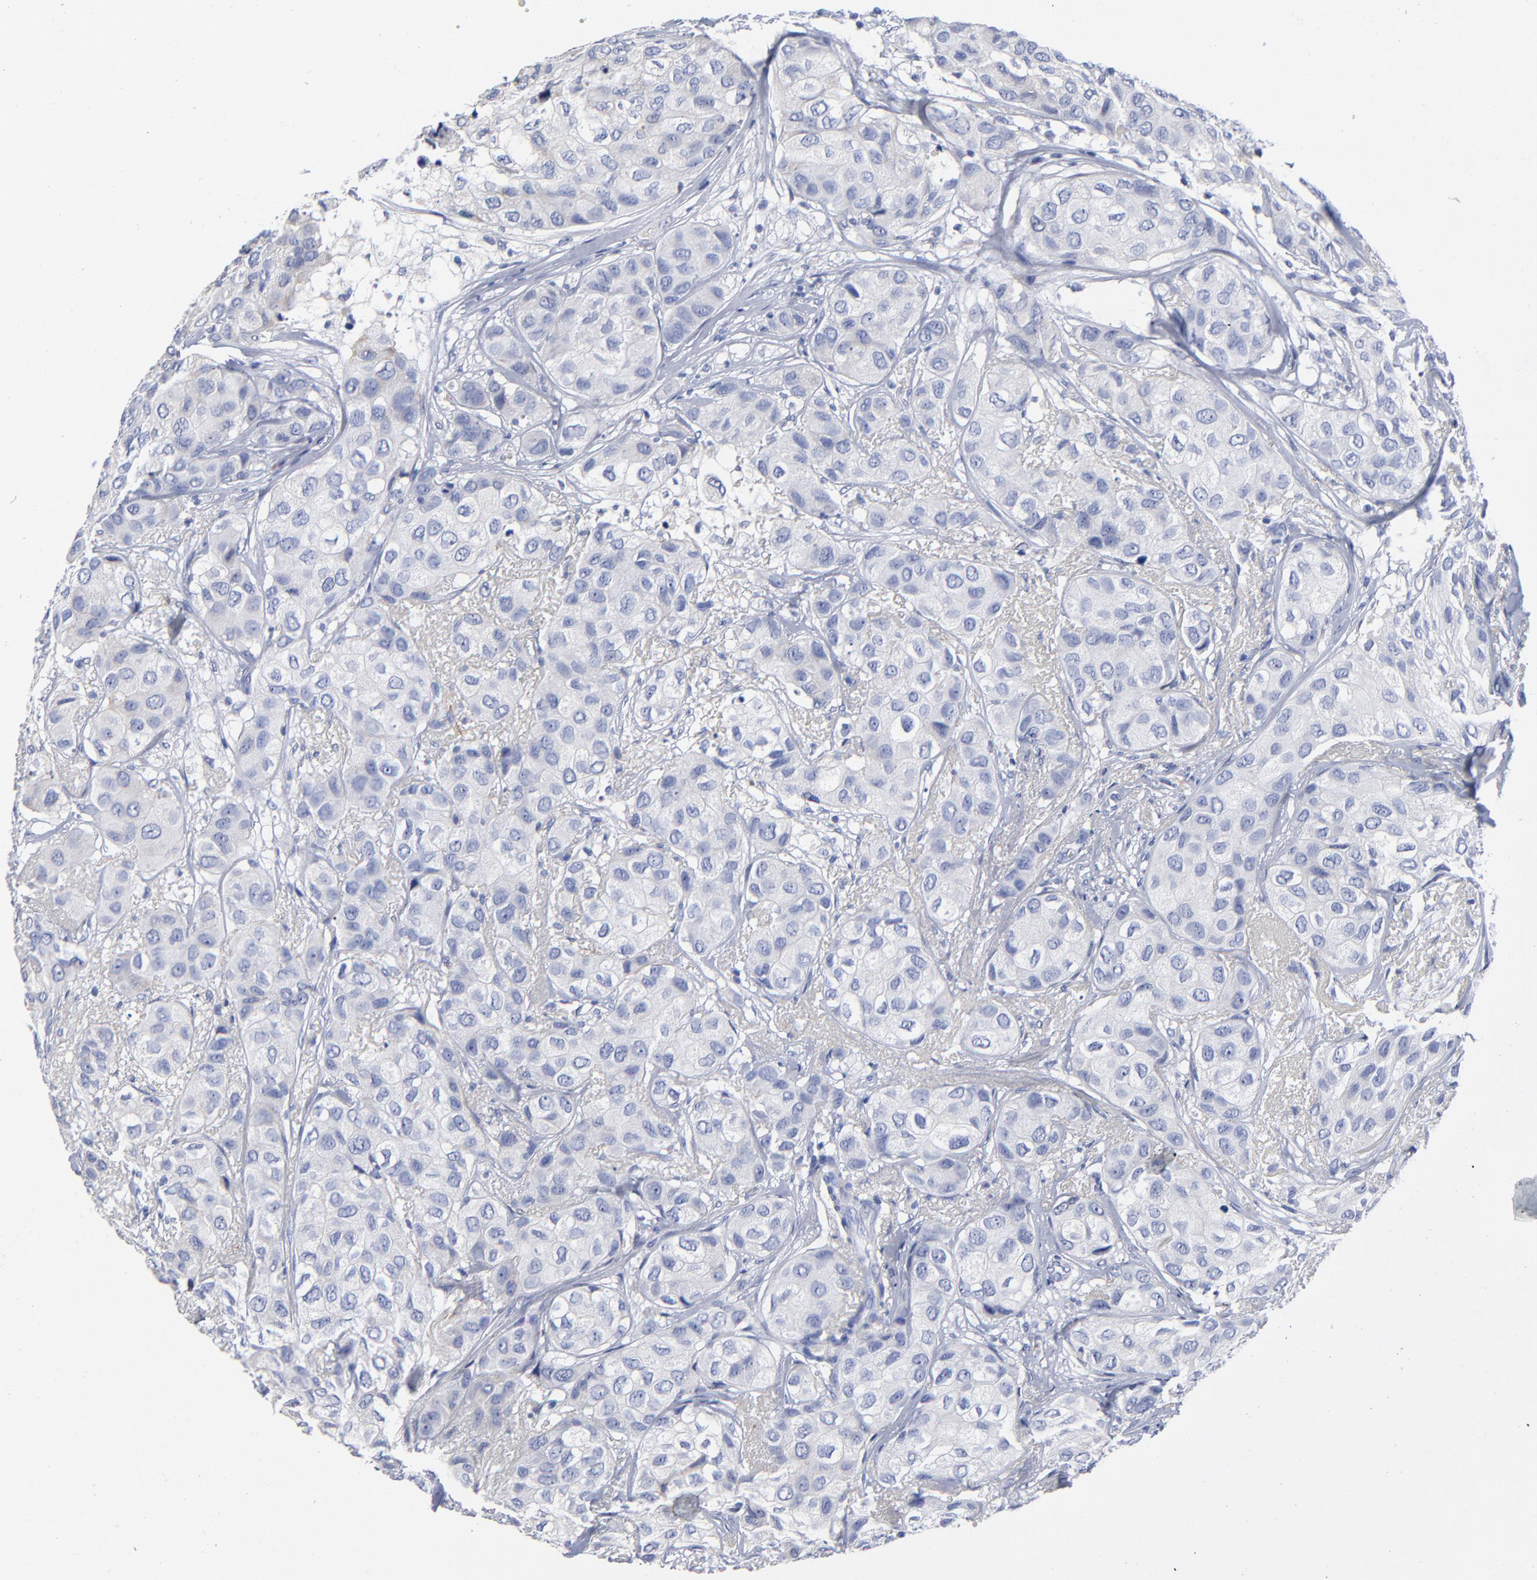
{"staining": {"intensity": "negative", "quantity": "none", "location": "none"}, "tissue": "breast cancer", "cell_type": "Tumor cells", "image_type": "cancer", "snomed": [{"axis": "morphology", "description": "Duct carcinoma"}, {"axis": "topography", "description": "Breast"}], "caption": "Immunohistochemistry of human breast invasive ductal carcinoma displays no expression in tumor cells.", "gene": "PTP4A1", "patient": {"sex": "female", "age": 68}}